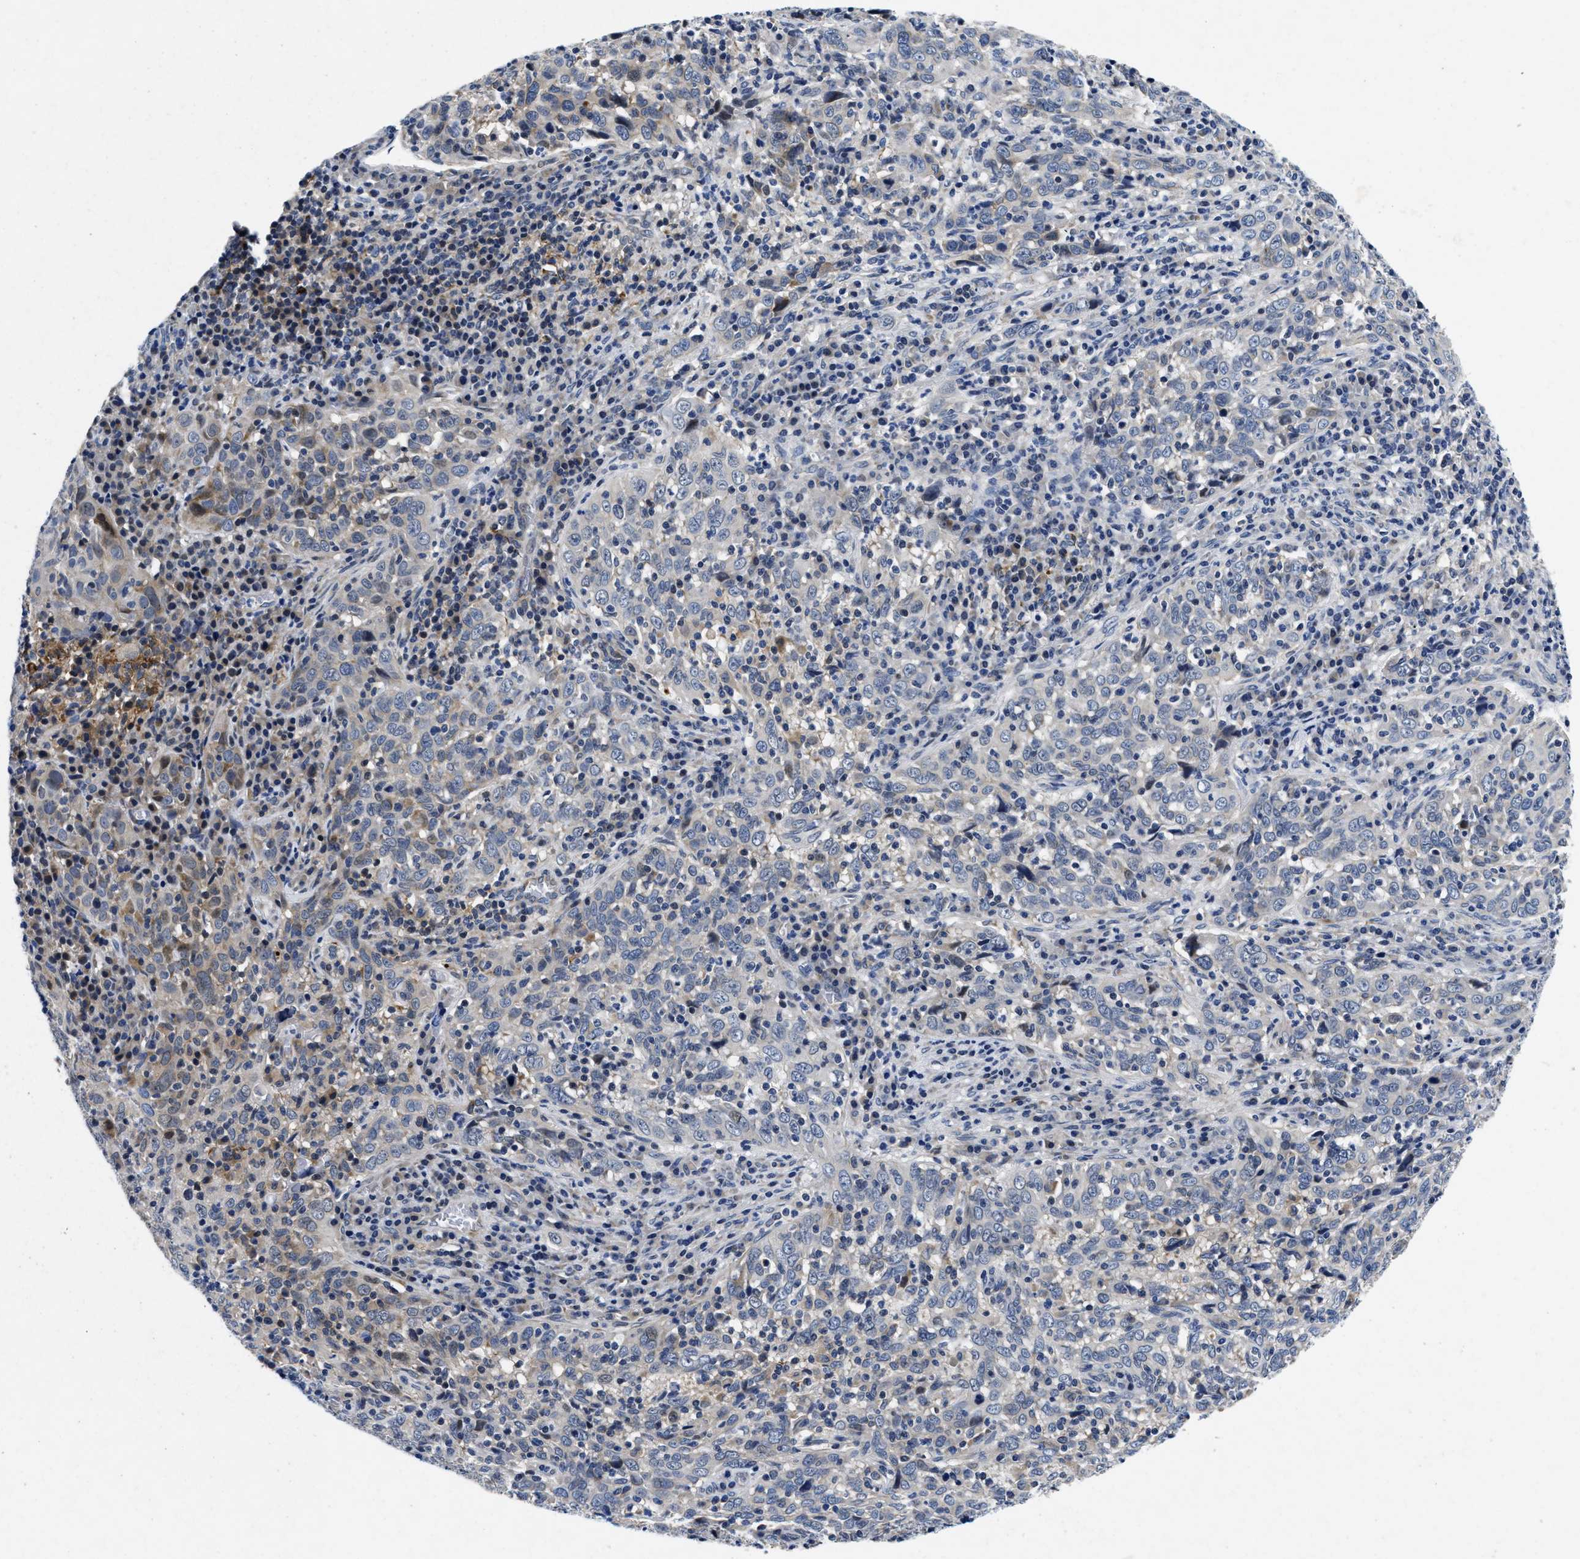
{"staining": {"intensity": "weak", "quantity": "<25%", "location": "cytoplasmic/membranous"}, "tissue": "cervical cancer", "cell_type": "Tumor cells", "image_type": "cancer", "snomed": [{"axis": "morphology", "description": "Squamous cell carcinoma, NOS"}, {"axis": "topography", "description": "Cervix"}], "caption": "Immunohistochemistry of cervical cancer demonstrates no positivity in tumor cells.", "gene": "LAD1", "patient": {"sex": "female", "age": 46}}